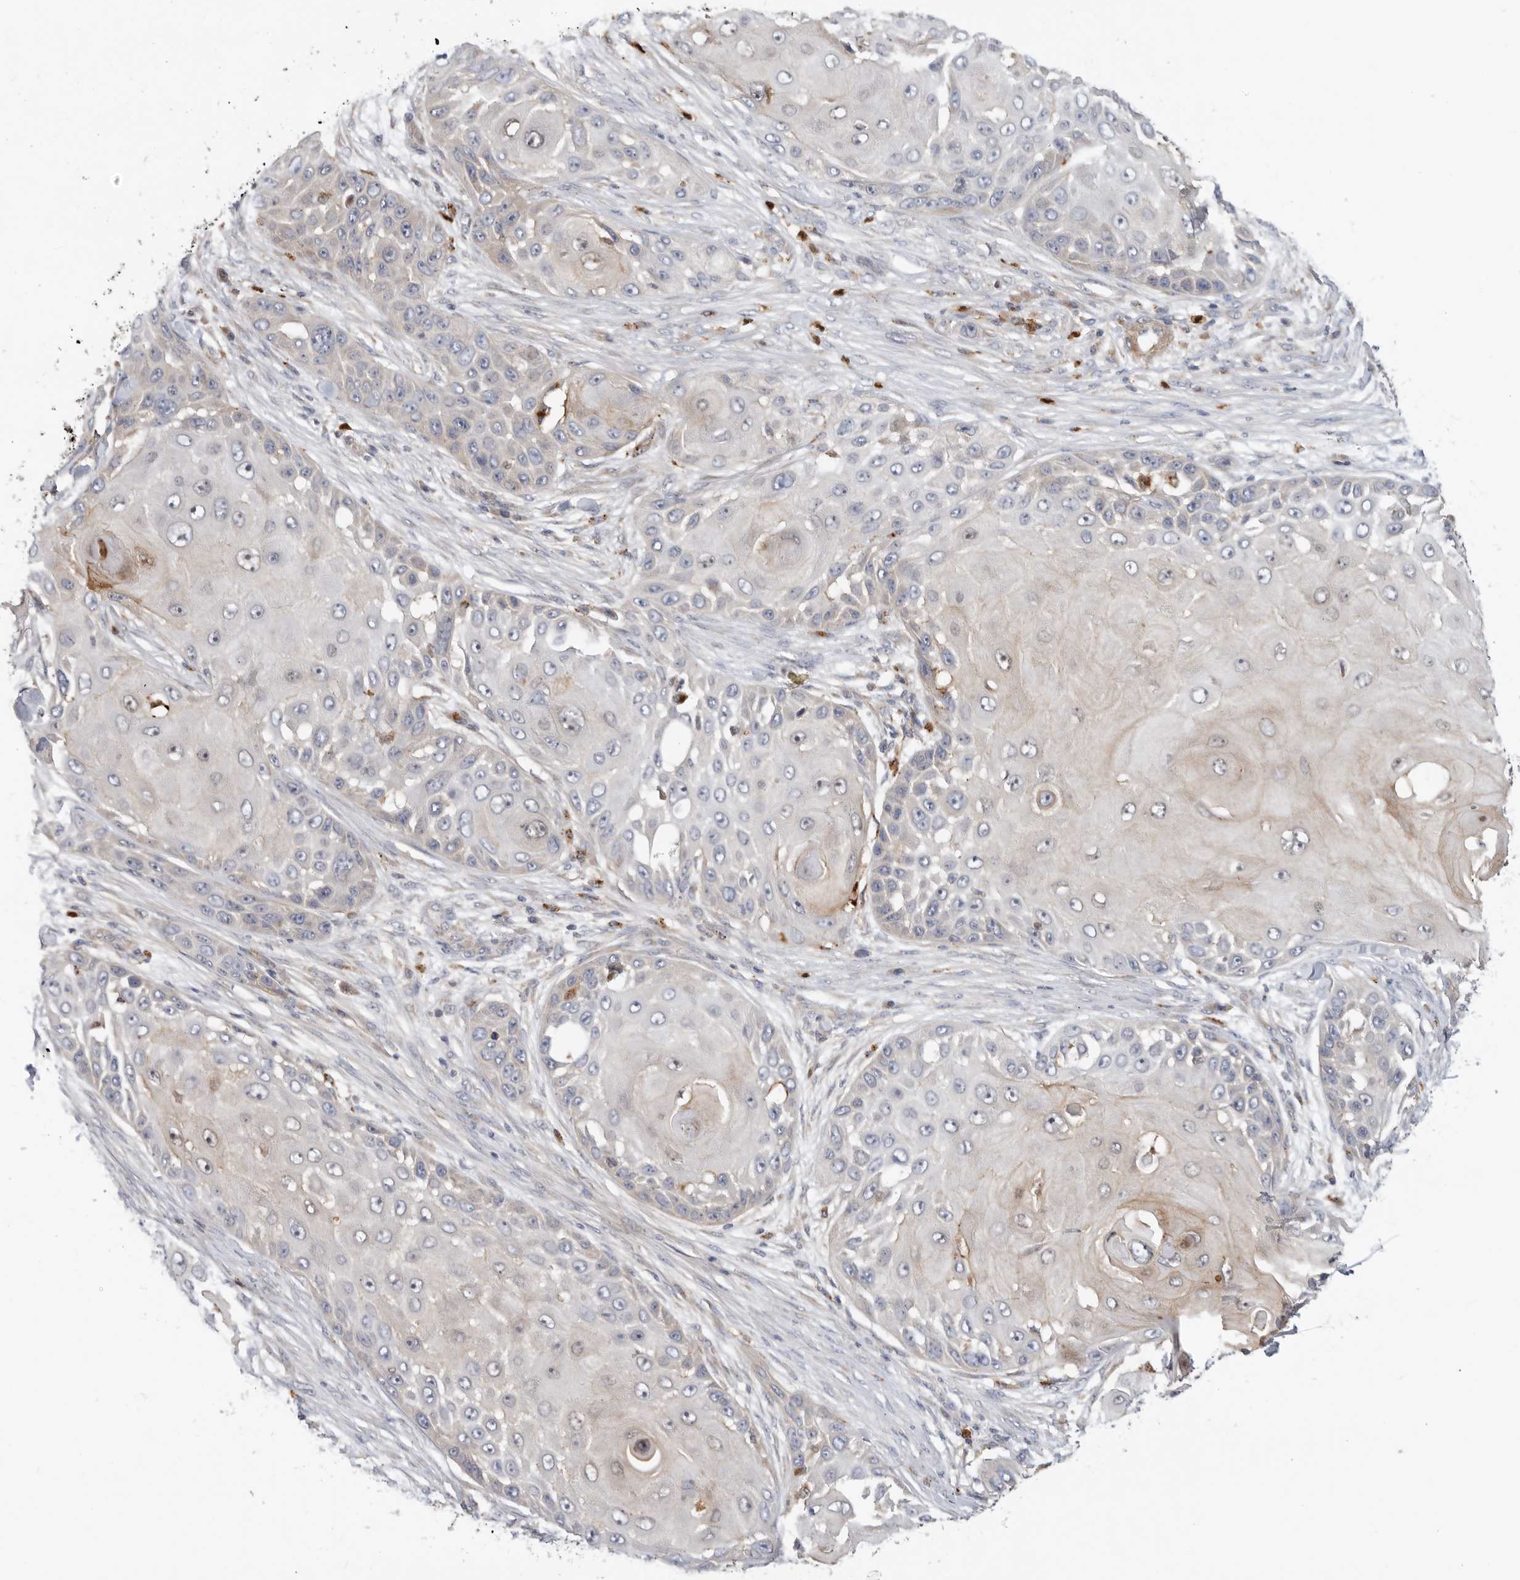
{"staining": {"intensity": "weak", "quantity": "<25%", "location": "cytoplasmic/membranous"}, "tissue": "skin cancer", "cell_type": "Tumor cells", "image_type": "cancer", "snomed": [{"axis": "morphology", "description": "Squamous cell carcinoma, NOS"}, {"axis": "topography", "description": "Skin"}], "caption": "Tumor cells show no significant protein expression in skin cancer.", "gene": "GNE", "patient": {"sex": "female", "age": 44}}